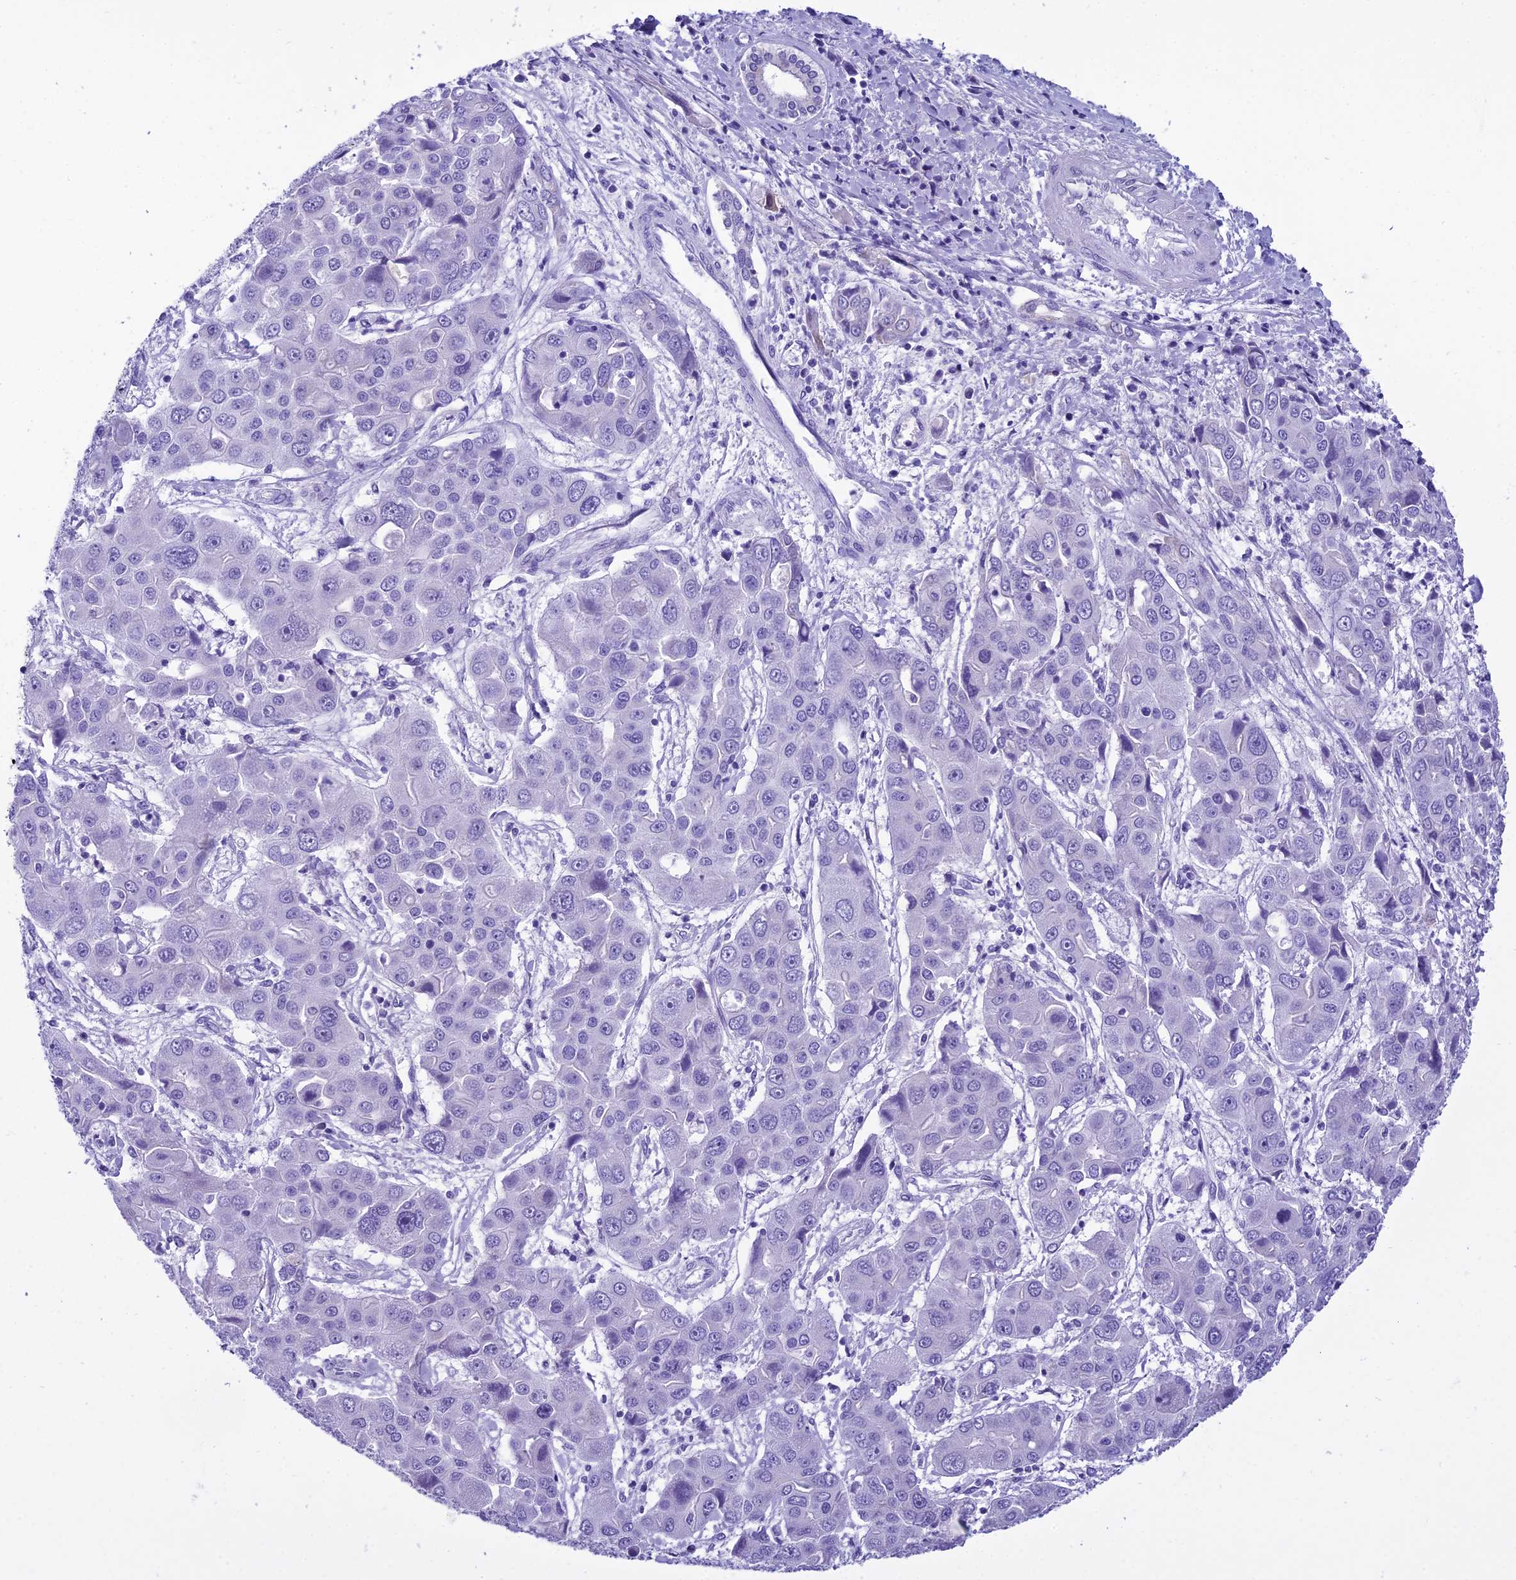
{"staining": {"intensity": "negative", "quantity": "none", "location": "none"}, "tissue": "liver cancer", "cell_type": "Tumor cells", "image_type": "cancer", "snomed": [{"axis": "morphology", "description": "Cholangiocarcinoma"}, {"axis": "topography", "description": "Liver"}], "caption": "Tumor cells show no significant protein staining in liver cholangiocarcinoma. (Brightfield microscopy of DAB immunohistochemistry at high magnification).", "gene": "KCTD14", "patient": {"sex": "male", "age": 67}}